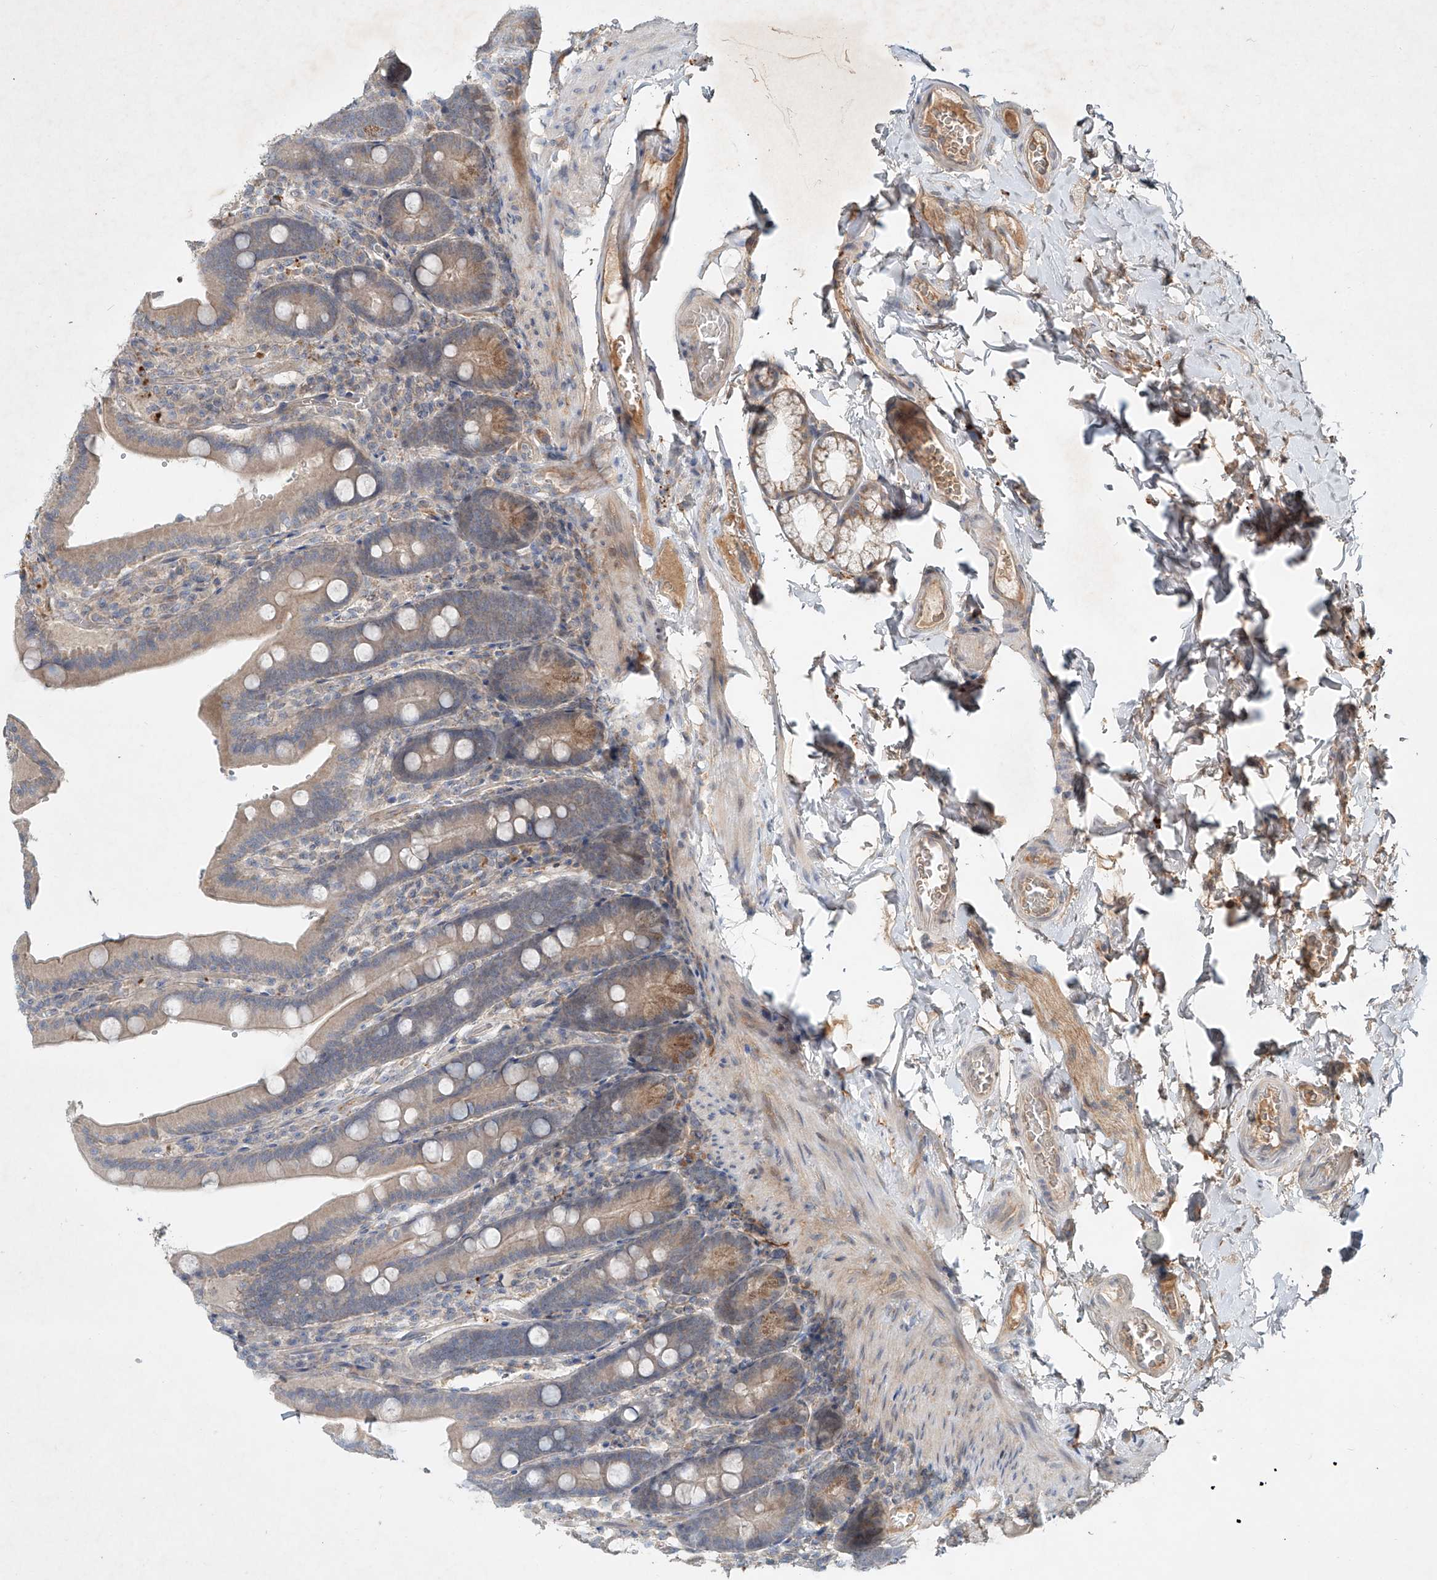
{"staining": {"intensity": "weak", "quantity": ">75%", "location": "cytoplasmic/membranous"}, "tissue": "duodenum", "cell_type": "Glandular cells", "image_type": "normal", "snomed": [{"axis": "morphology", "description": "Normal tissue, NOS"}, {"axis": "topography", "description": "Duodenum"}], "caption": "Benign duodenum shows weak cytoplasmic/membranous positivity in approximately >75% of glandular cells, visualized by immunohistochemistry. (Stains: DAB in brown, nuclei in blue, Microscopy: brightfield microscopy at high magnification).", "gene": "IER5", "patient": {"sex": "female", "age": 62}}